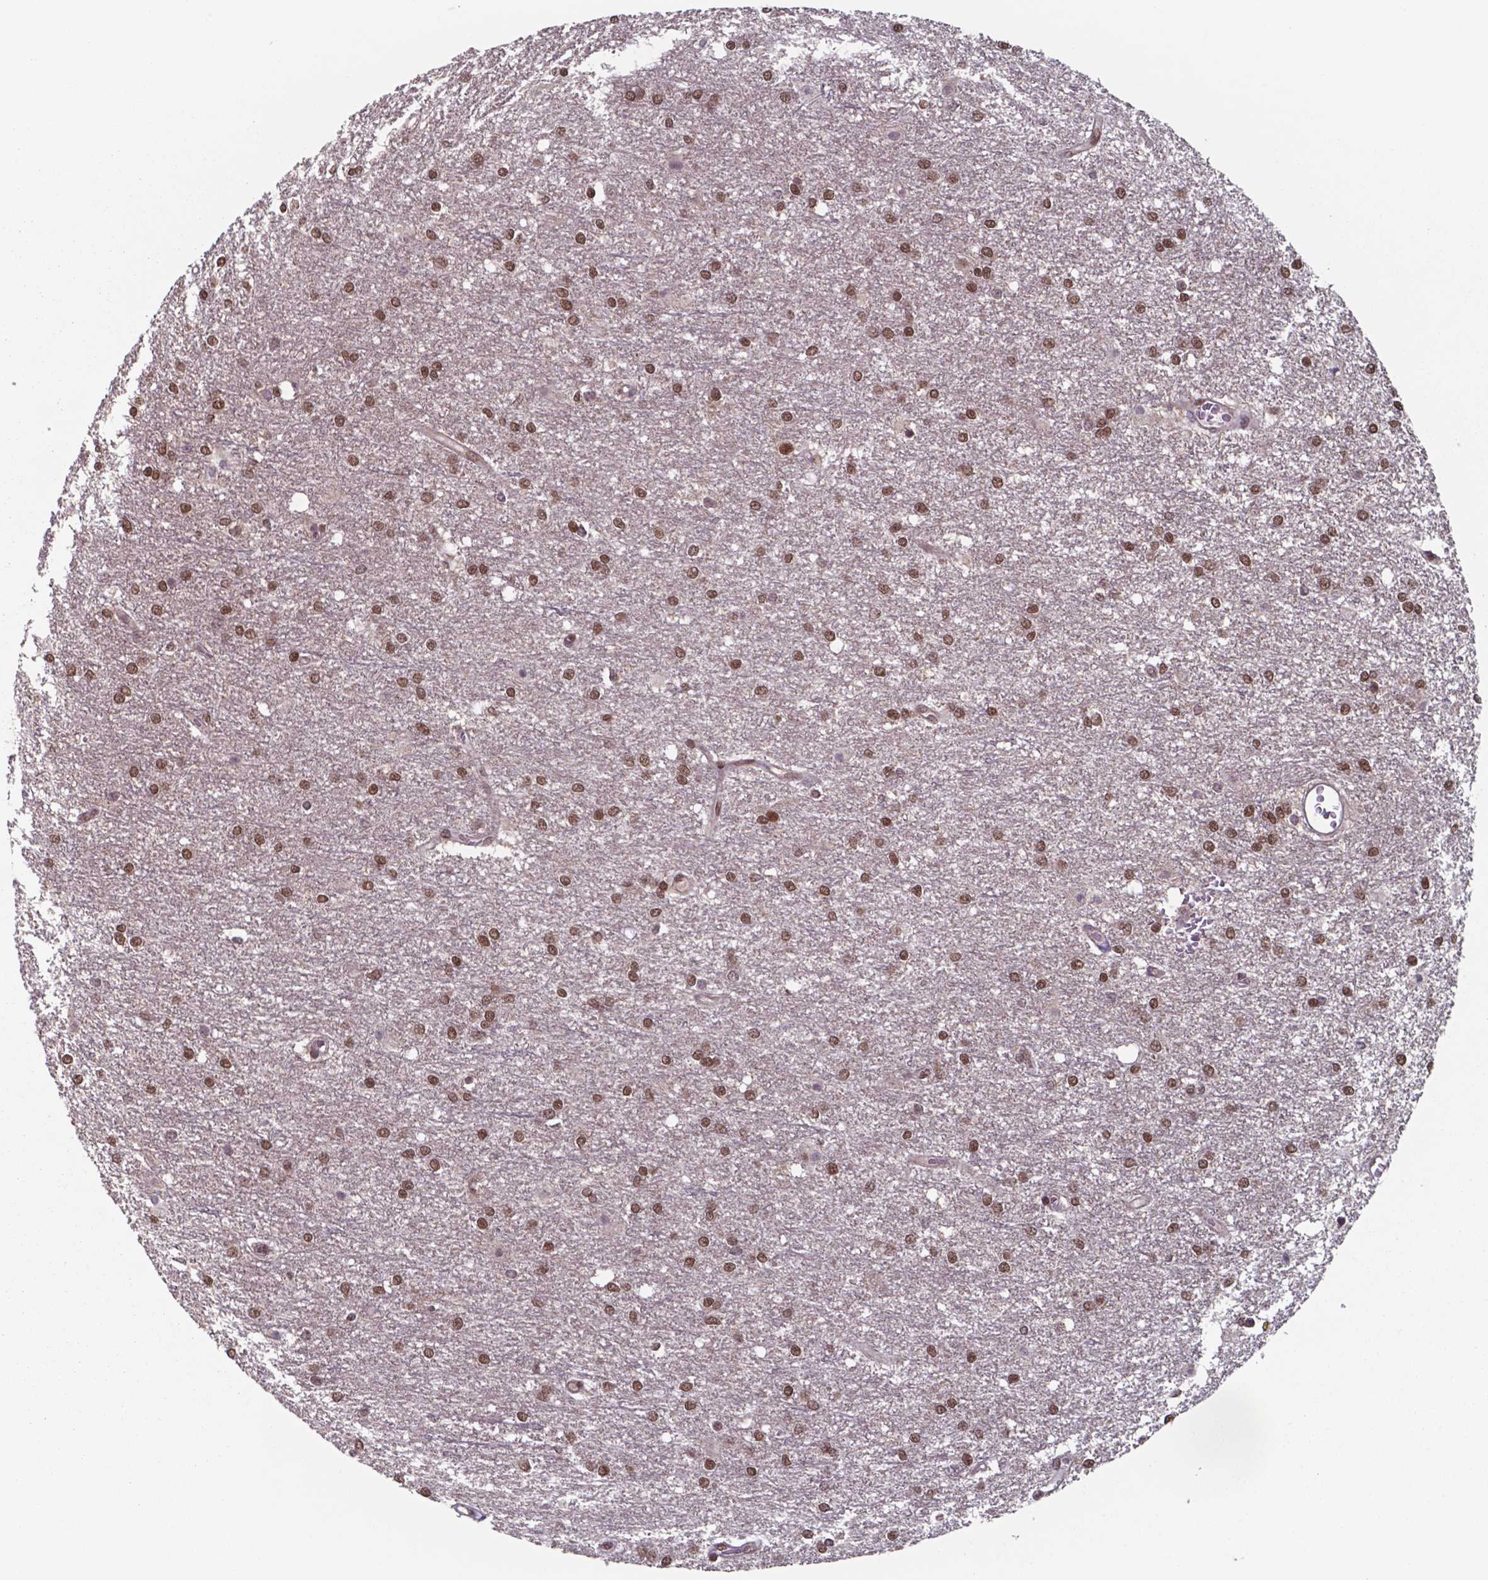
{"staining": {"intensity": "moderate", "quantity": ">75%", "location": "nuclear"}, "tissue": "glioma", "cell_type": "Tumor cells", "image_type": "cancer", "snomed": [{"axis": "morphology", "description": "Glioma, malignant, High grade"}, {"axis": "topography", "description": "Brain"}], "caption": "Glioma was stained to show a protein in brown. There is medium levels of moderate nuclear positivity in approximately >75% of tumor cells. Immunohistochemistry stains the protein of interest in brown and the nuclei are stained blue.", "gene": "UBA1", "patient": {"sex": "female", "age": 61}}